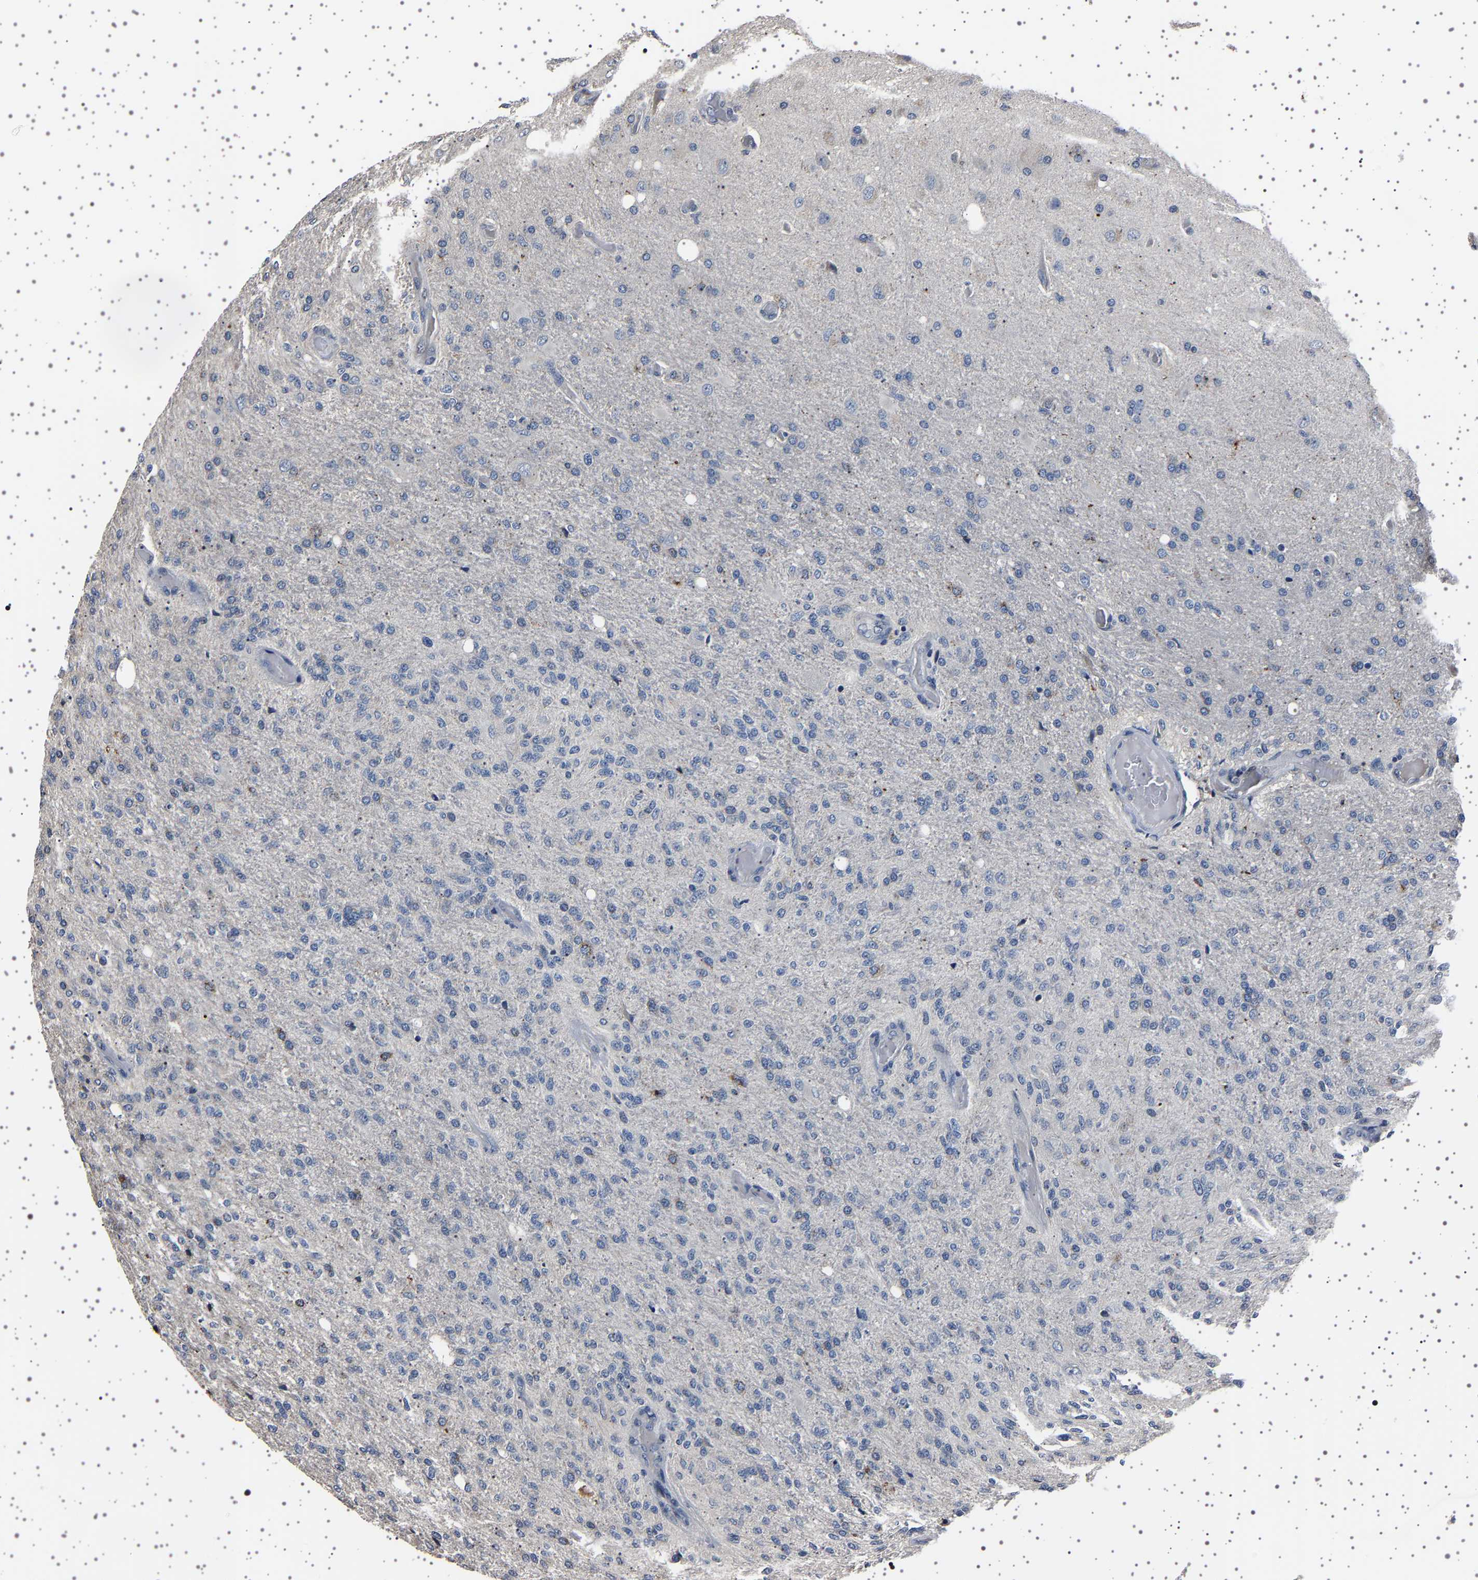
{"staining": {"intensity": "negative", "quantity": "none", "location": "none"}, "tissue": "glioma", "cell_type": "Tumor cells", "image_type": "cancer", "snomed": [{"axis": "morphology", "description": "Normal tissue, NOS"}, {"axis": "morphology", "description": "Glioma, malignant, High grade"}, {"axis": "topography", "description": "Cerebral cortex"}], "caption": "Tumor cells are negative for protein expression in human glioma.", "gene": "IL10RB", "patient": {"sex": "male", "age": 77}}